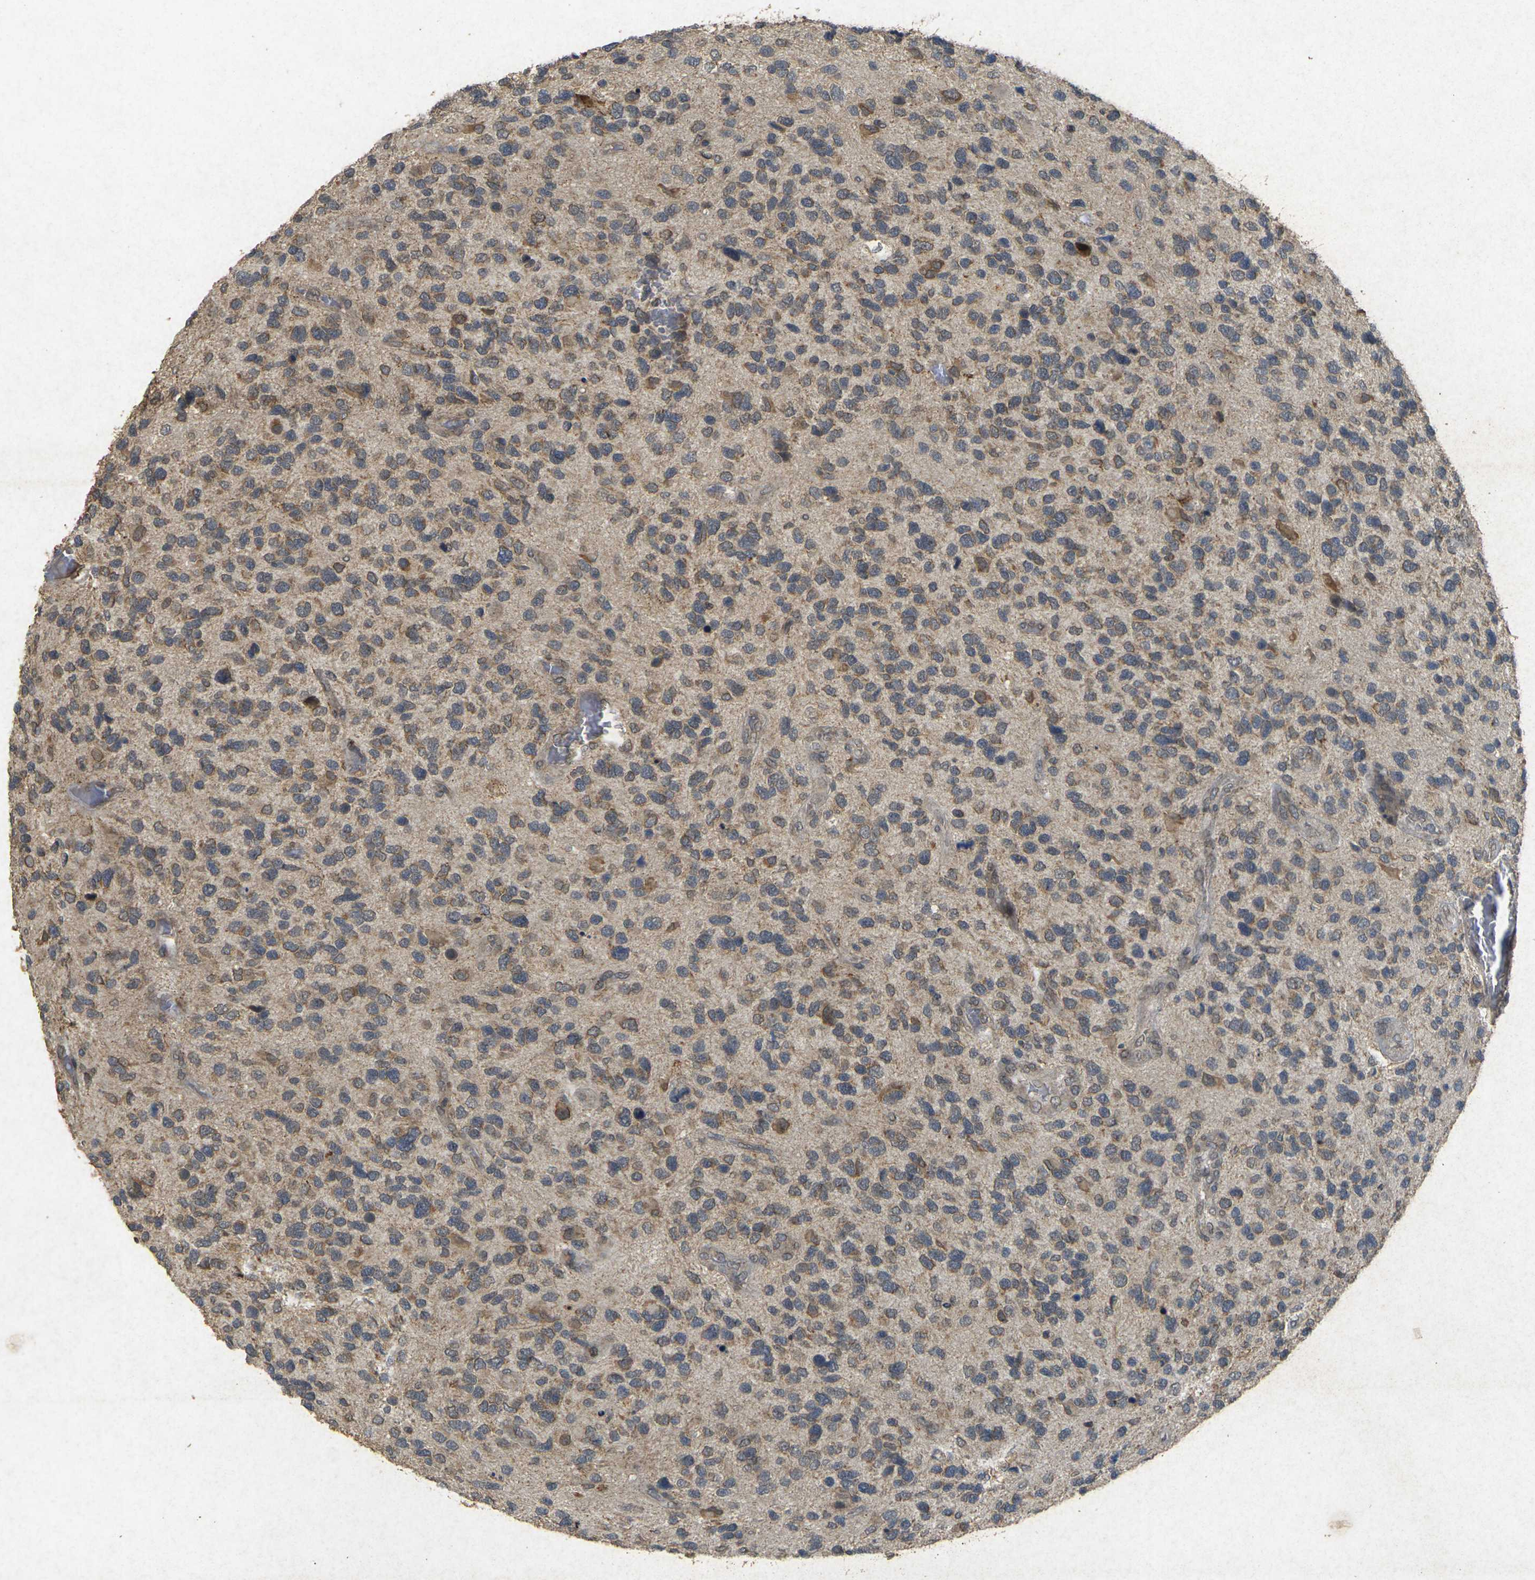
{"staining": {"intensity": "weak", "quantity": ">75%", "location": "cytoplasmic/membranous"}, "tissue": "glioma", "cell_type": "Tumor cells", "image_type": "cancer", "snomed": [{"axis": "morphology", "description": "Glioma, malignant, High grade"}, {"axis": "topography", "description": "Brain"}], "caption": "DAB immunohistochemical staining of human malignant glioma (high-grade) shows weak cytoplasmic/membranous protein expression in about >75% of tumor cells. (Brightfield microscopy of DAB IHC at high magnification).", "gene": "ERN1", "patient": {"sex": "female", "age": 58}}